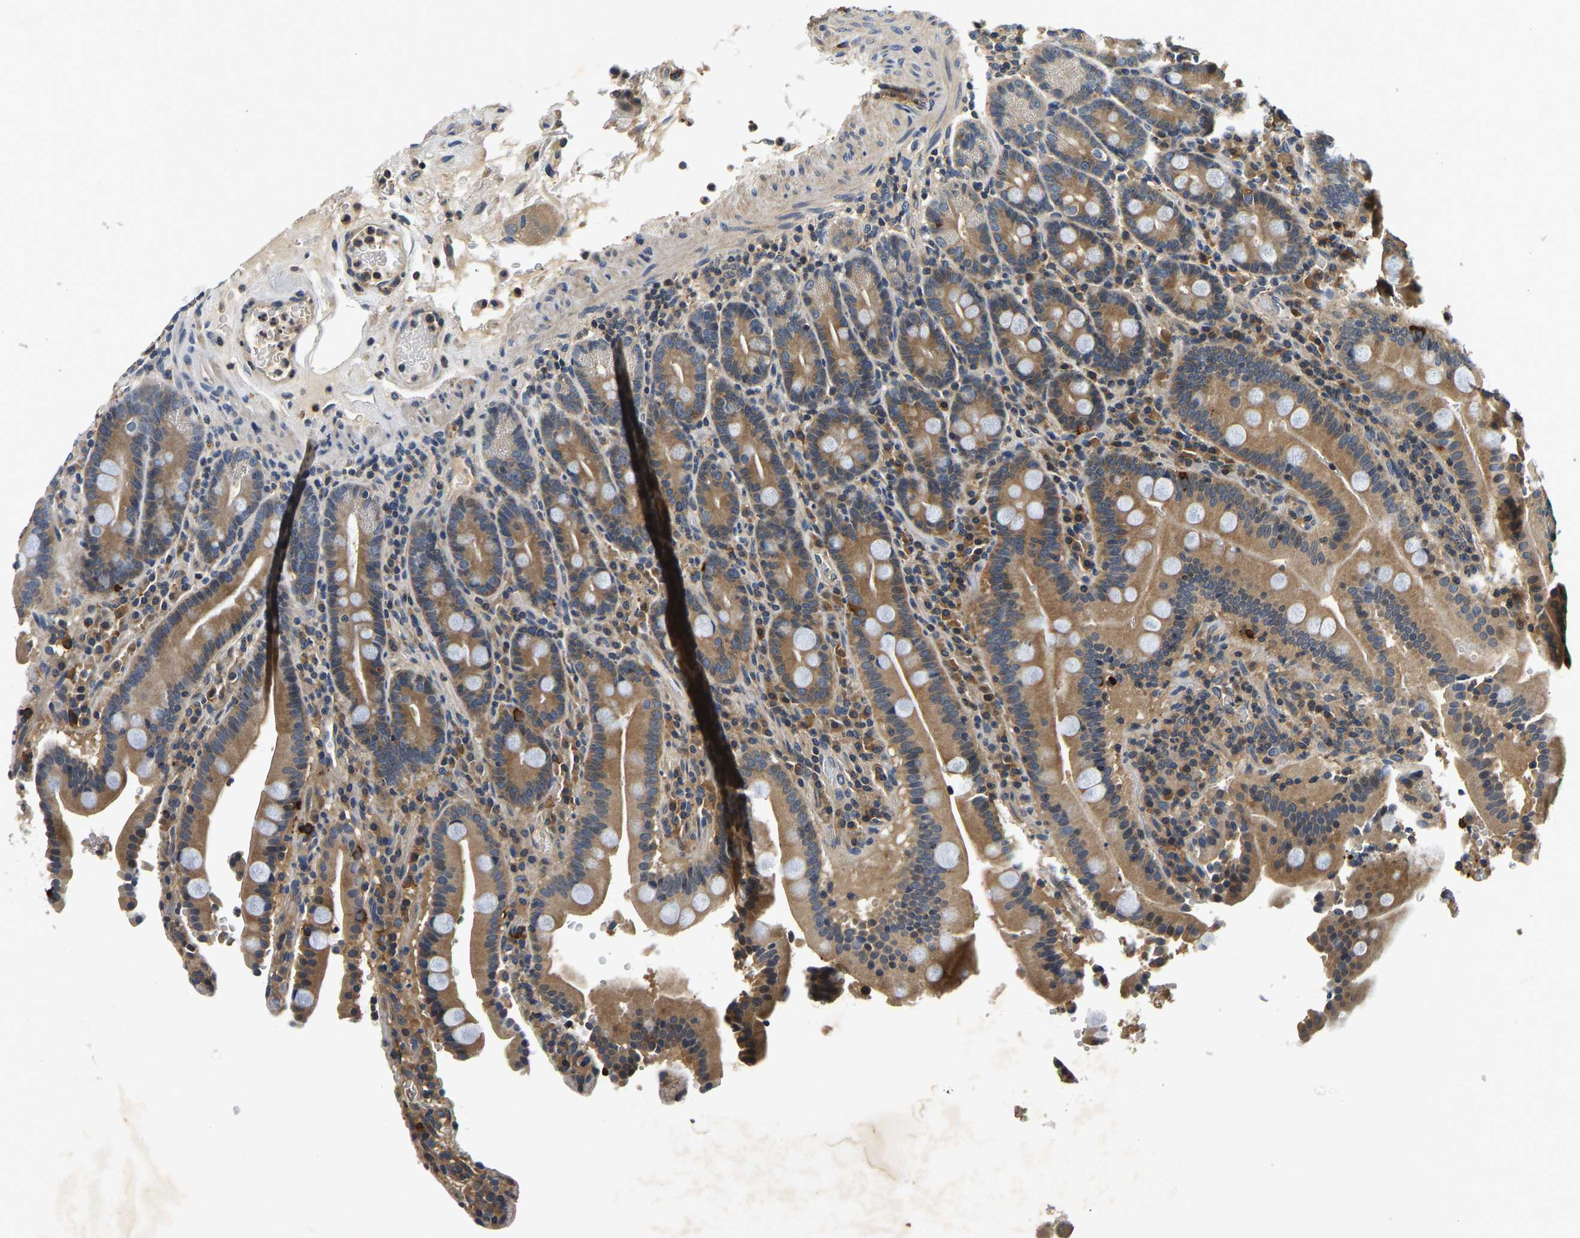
{"staining": {"intensity": "moderate", "quantity": ">75%", "location": "cytoplasmic/membranous"}, "tissue": "duodenum", "cell_type": "Glandular cells", "image_type": "normal", "snomed": [{"axis": "morphology", "description": "Normal tissue, NOS"}, {"axis": "topography", "description": "Small intestine, NOS"}], "caption": "Duodenum stained with DAB (3,3'-diaminobenzidine) immunohistochemistry reveals medium levels of moderate cytoplasmic/membranous staining in about >75% of glandular cells.", "gene": "RESF1", "patient": {"sex": "female", "age": 71}}